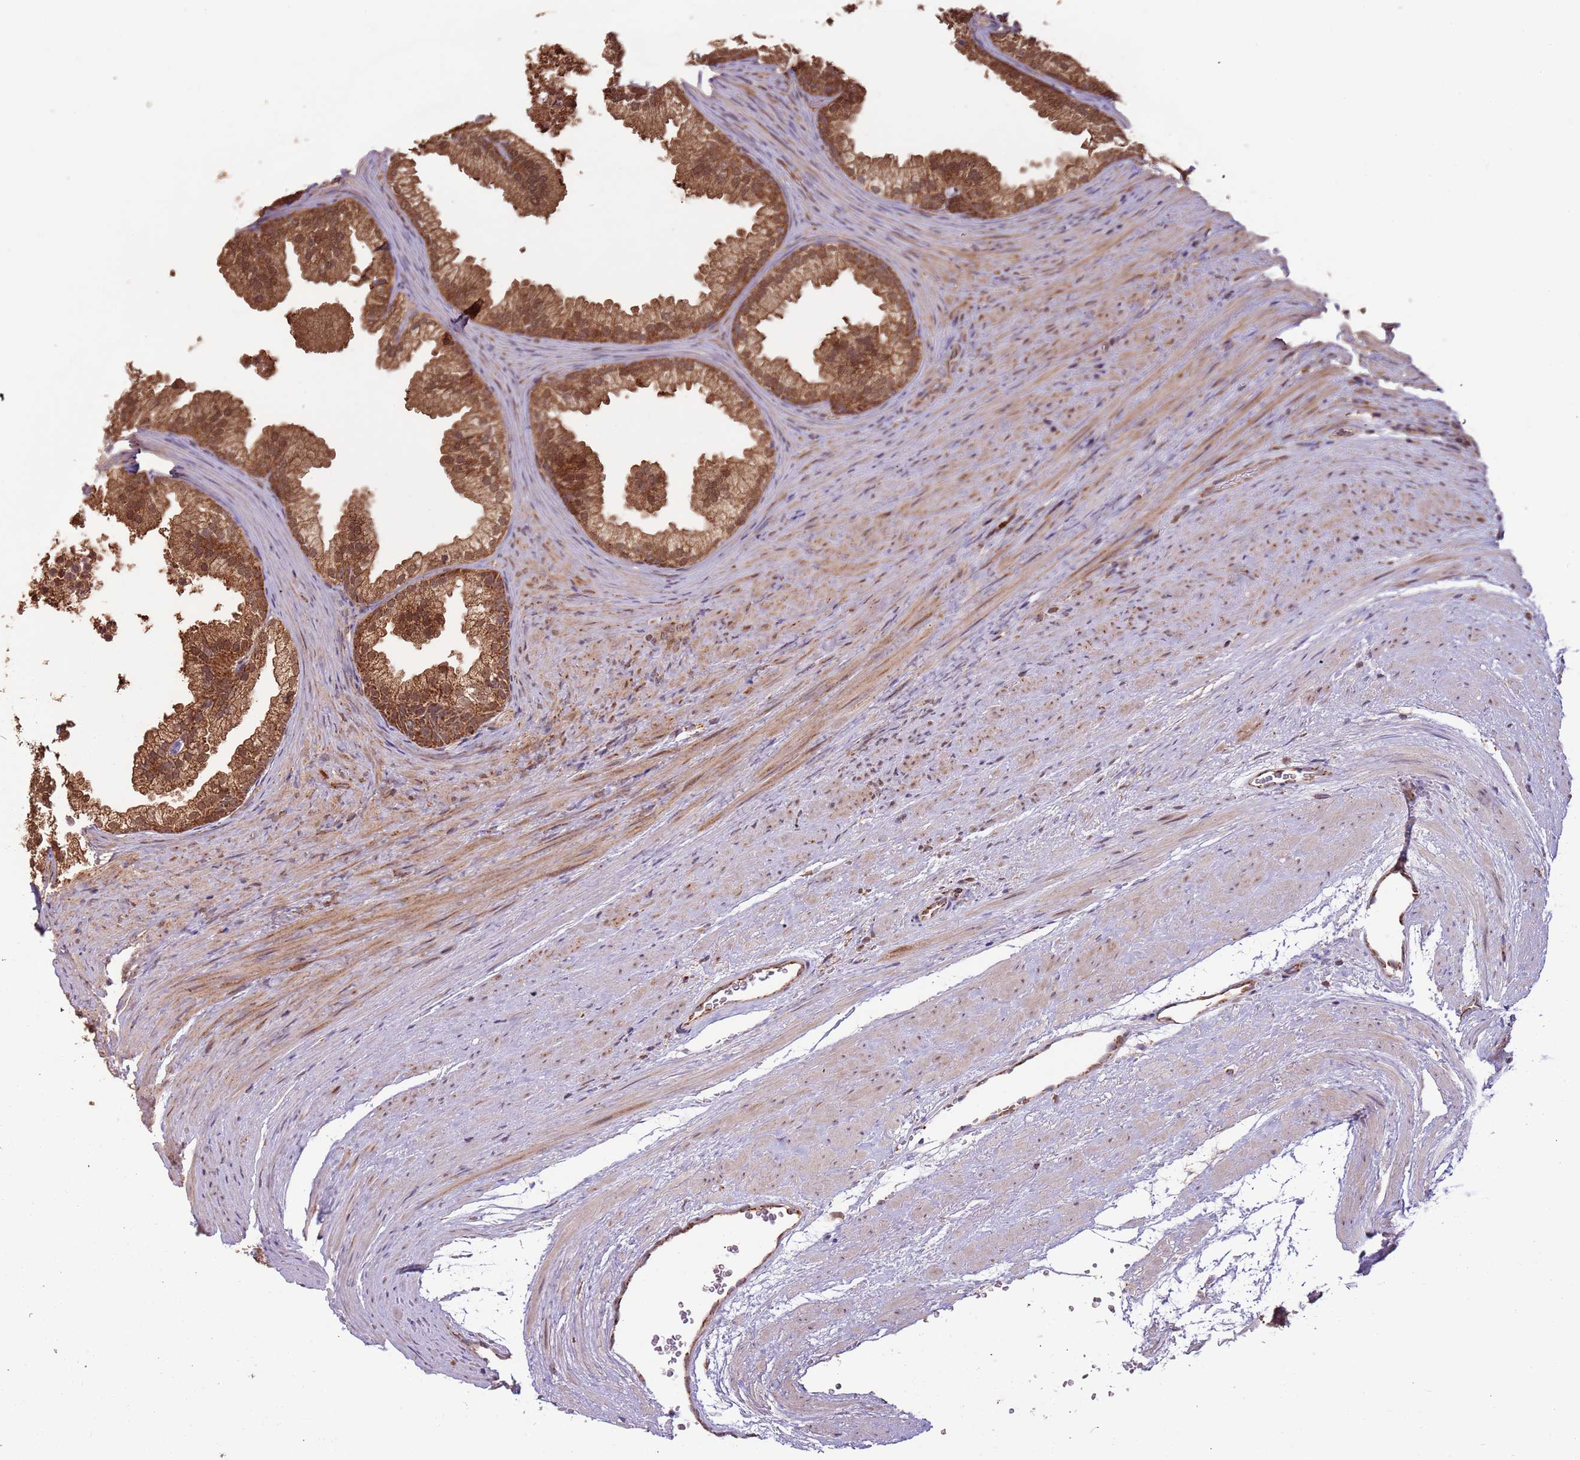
{"staining": {"intensity": "strong", "quantity": ">75%", "location": "cytoplasmic/membranous,nuclear"}, "tissue": "prostate", "cell_type": "Glandular cells", "image_type": "normal", "snomed": [{"axis": "morphology", "description": "Normal tissue, NOS"}, {"axis": "topography", "description": "Prostate"}], "caption": "Benign prostate reveals strong cytoplasmic/membranous,nuclear expression in about >75% of glandular cells.", "gene": "IL17RD", "patient": {"sex": "male", "age": 76}}